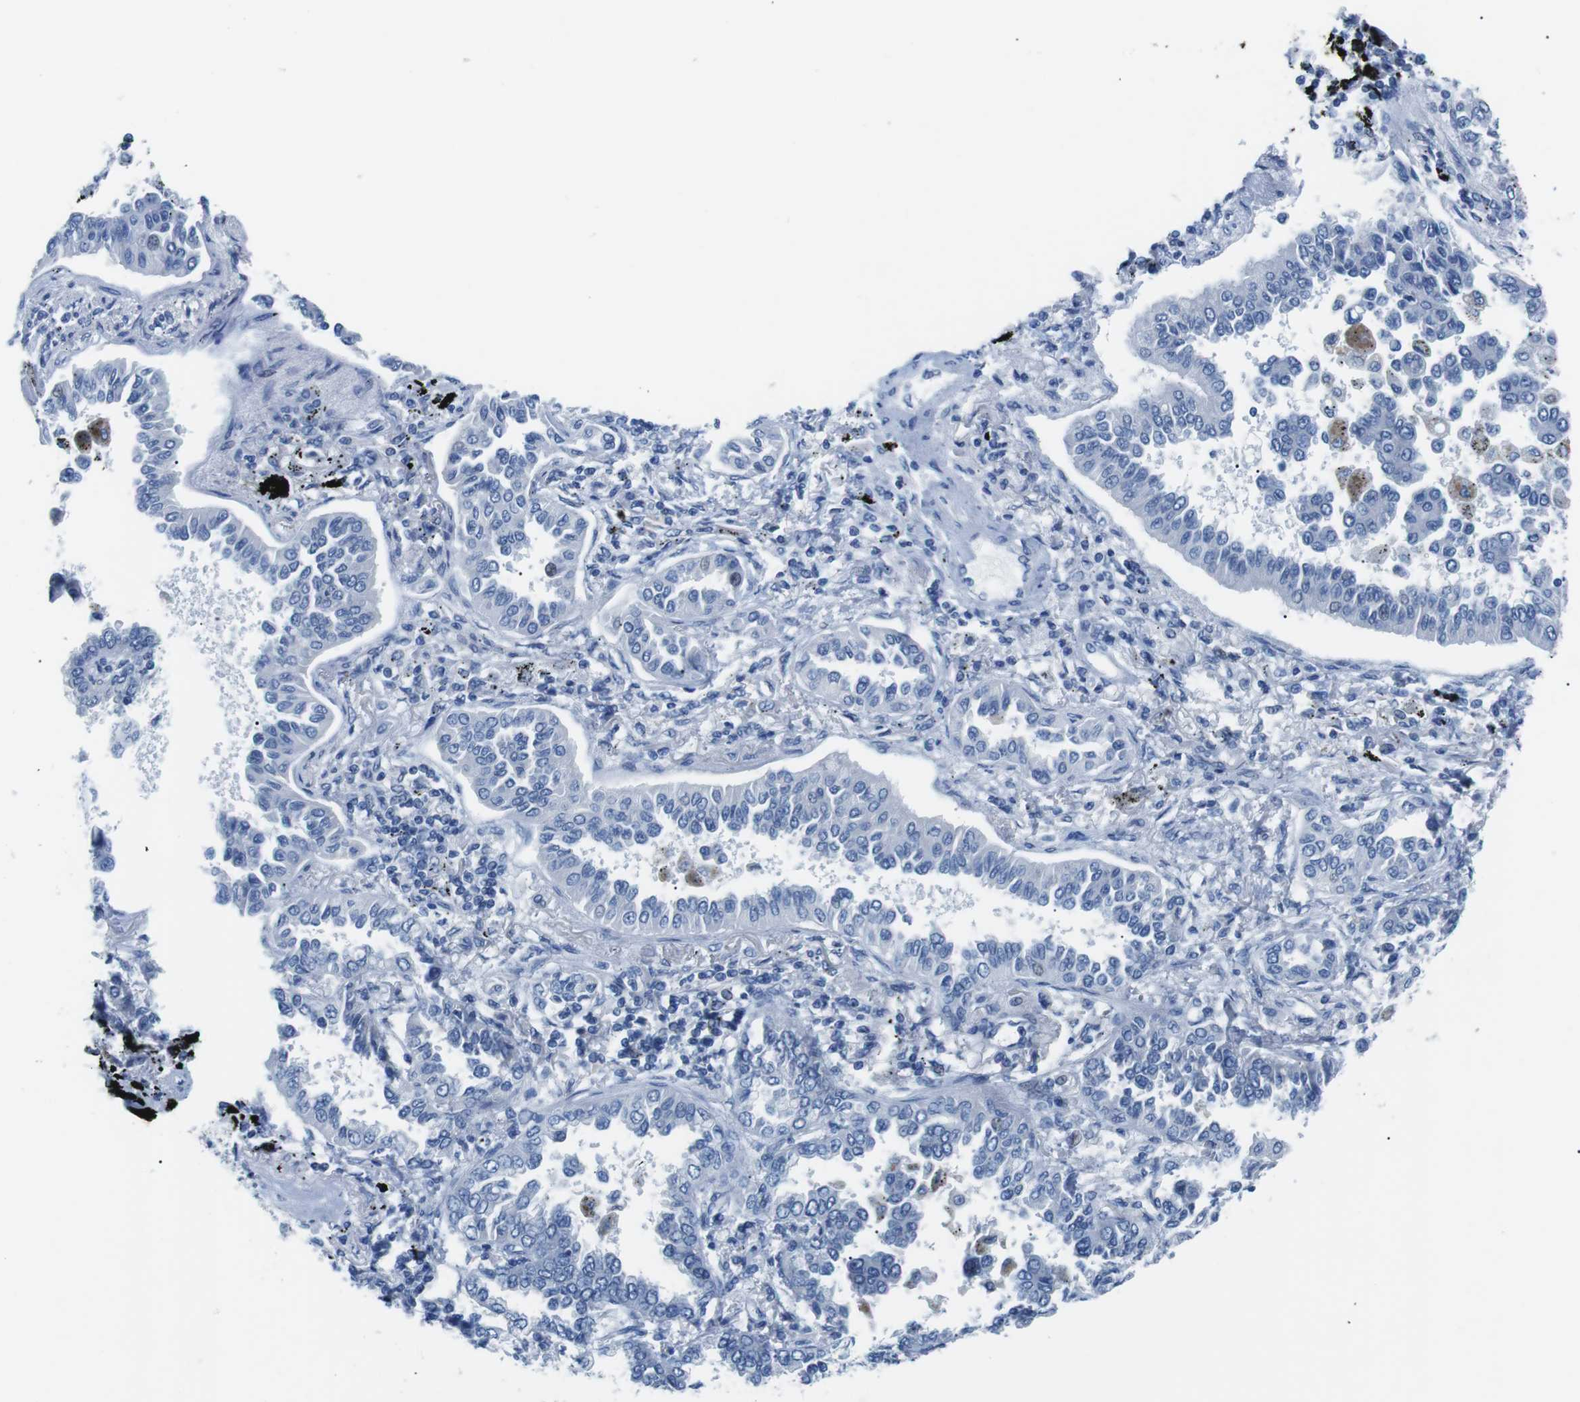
{"staining": {"intensity": "negative", "quantity": "none", "location": "none"}, "tissue": "lung cancer", "cell_type": "Tumor cells", "image_type": "cancer", "snomed": [{"axis": "morphology", "description": "Normal tissue, NOS"}, {"axis": "morphology", "description": "Adenocarcinoma, NOS"}, {"axis": "topography", "description": "Lung"}], "caption": "The histopathology image shows no staining of tumor cells in adenocarcinoma (lung).", "gene": "MUC2", "patient": {"sex": "male", "age": 59}}